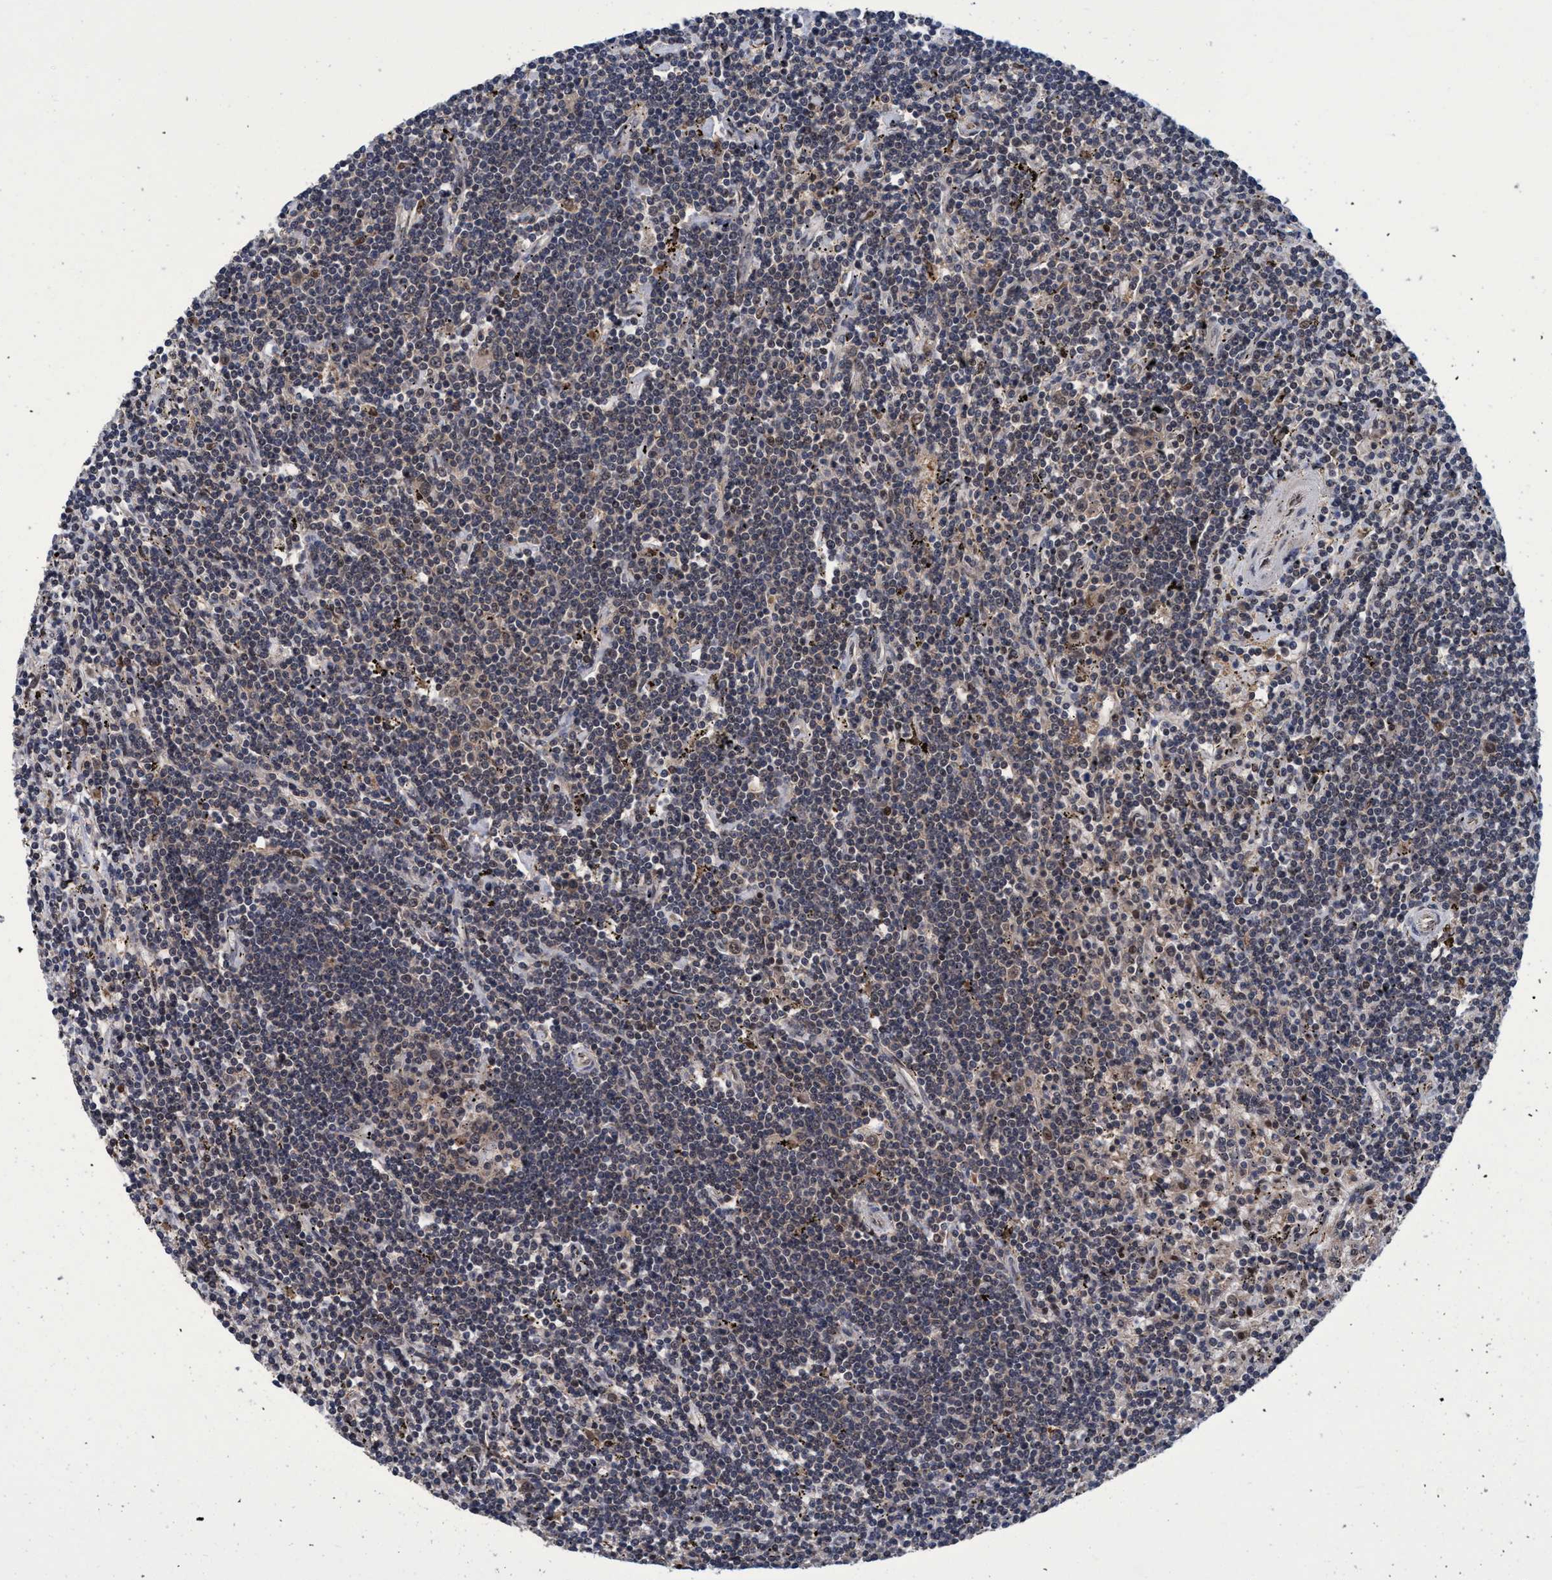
{"staining": {"intensity": "weak", "quantity": "25%-75%", "location": "cytoplasmic/membranous"}, "tissue": "lymphoma", "cell_type": "Tumor cells", "image_type": "cancer", "snomed": [{"axis": "morphology", "description": "Malignant lymphoma, non-Hodgkin's type, Low grade"}, {"axis": "topography", "description": "Spleen"}], "caption": "Low-grade malignant lymphoma, non-Hodgkin's type was stained to show a protein in brown. There is low levels of weak cytoplasmic/membranous expression in about 25%-75% of tumor cells. The staining is performed using DAB (3,3'-diaminobenzidine) brown chromogen to label protein expression. The nuclei are counter-stained blue using hematoxylin.", "gene": "PSMD12", "patient": {"sex": "male", "age": 76}}